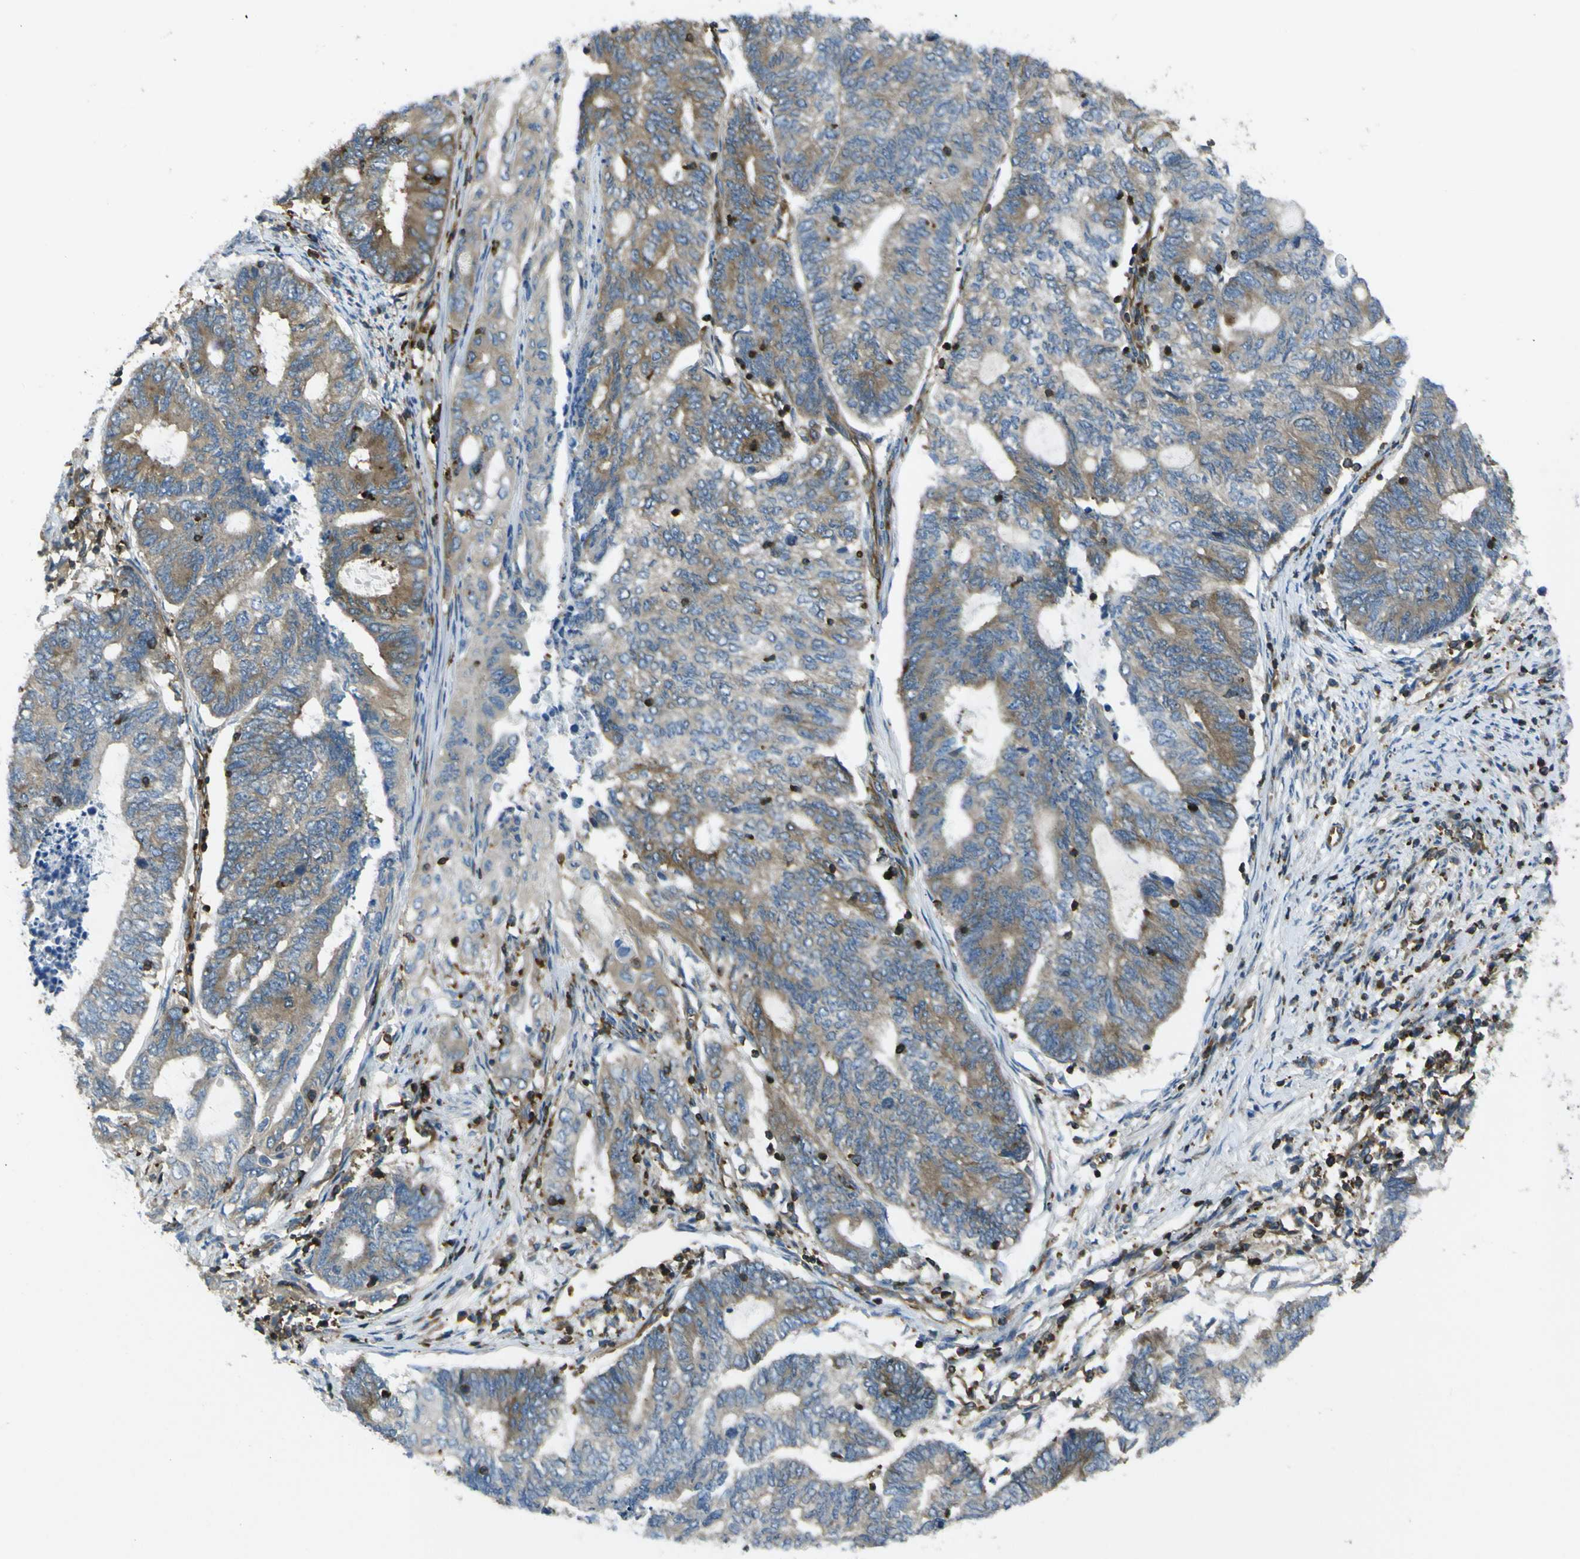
{"staining": {"intensity": "moderate", "quantity": "25%-75%", "location": "cytoplasmic/membranous"}, "tissue": "endometrial cancer", "cell_type": "Tumor cells", "image_type": "cancer", "snomed": [{"axis": "morphology", "description": "Adenocarcinoma, NOS"}, {"axis": "topography", "description": "Uterus"}, {"axis": "topography", "description": "Endometrium"}], "caption": "Human adenocarcinoma (endometrial) stained with a brown dye demonstrates moderate cytoplasmic/membranous positive expression in approximately 25%-75% of tumor cells.", "gene": "ARHGEF1", "patient": {"sex": "female", "age": 70}}